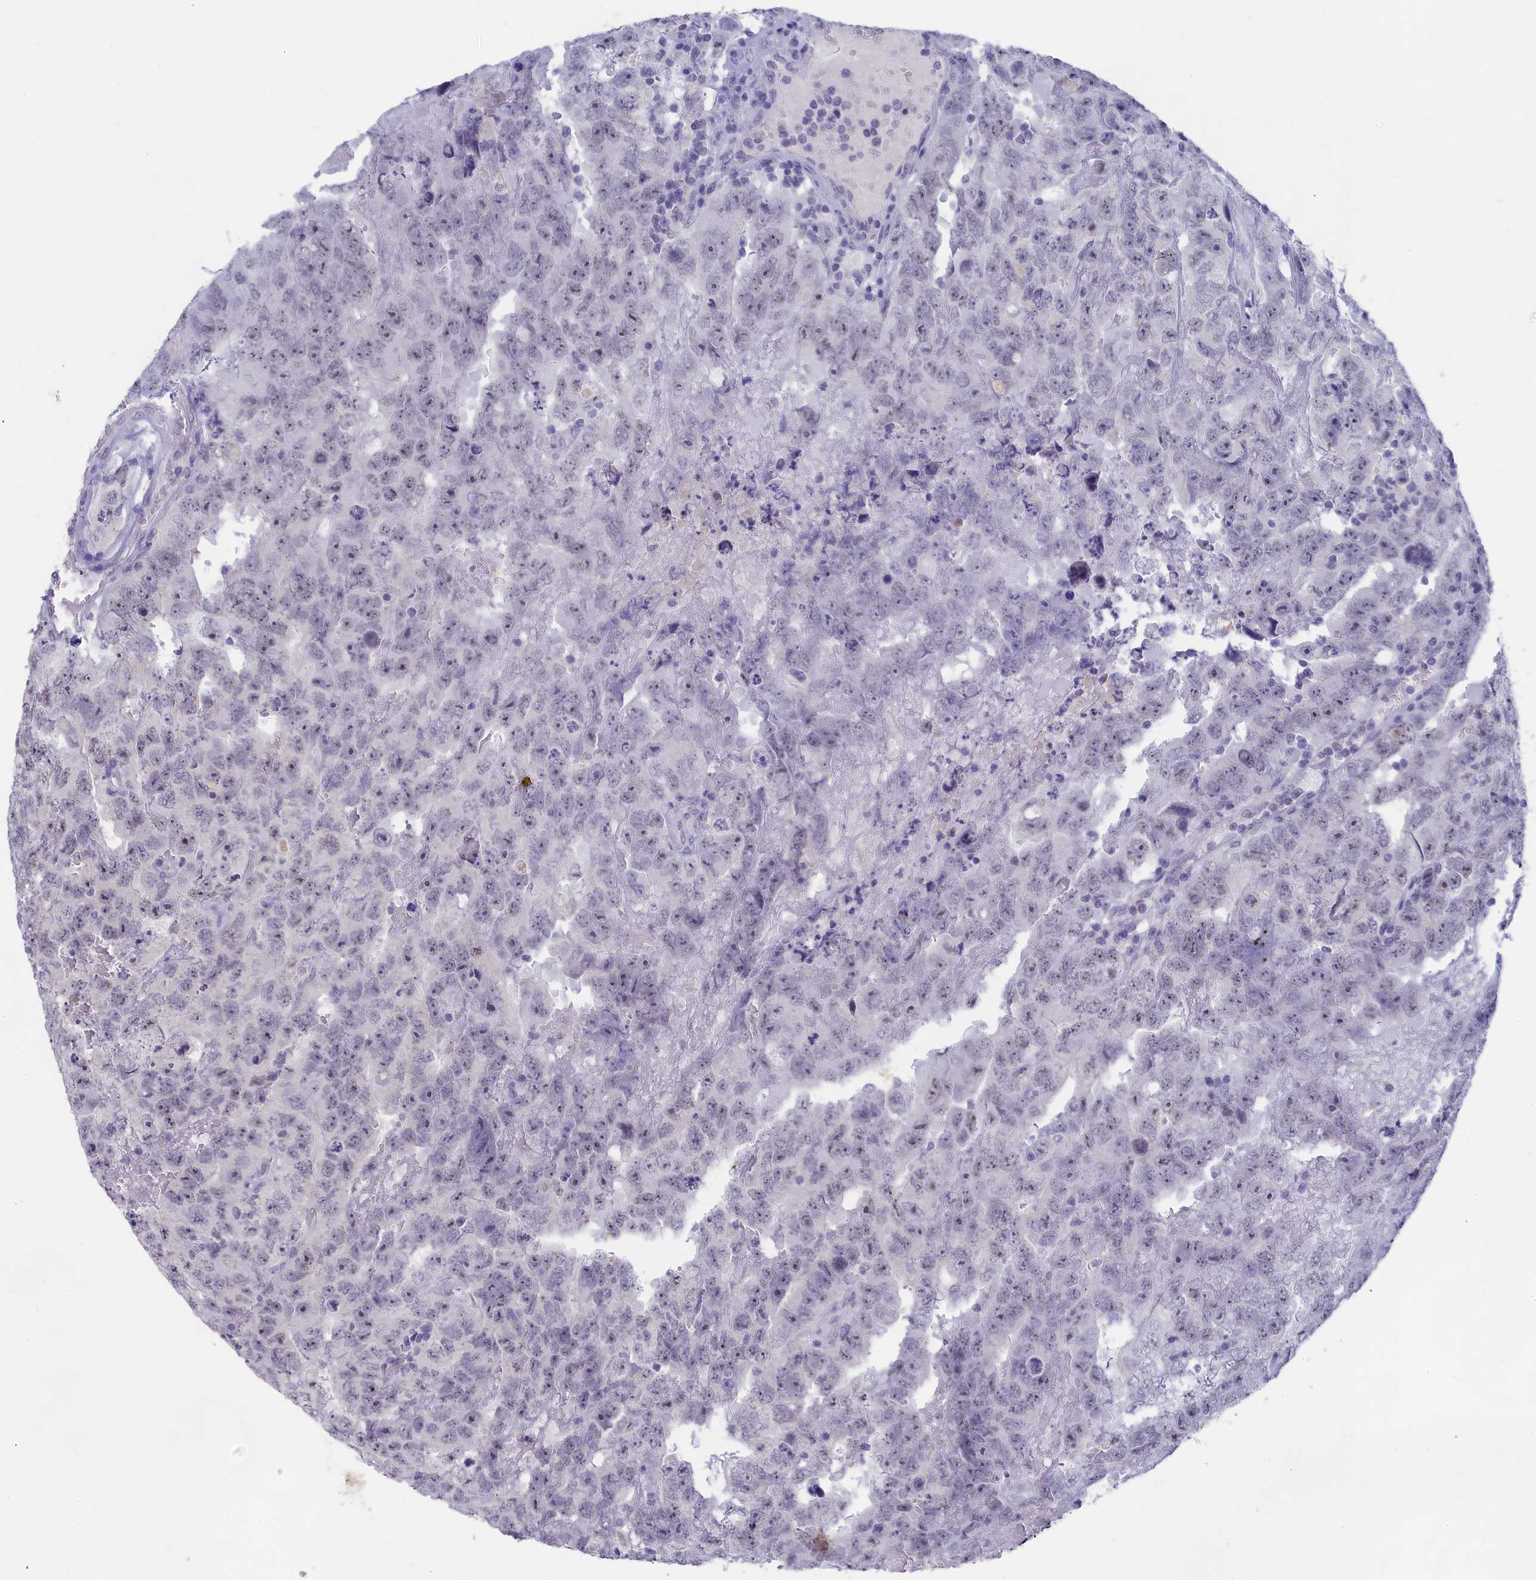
{"staining": {"intensity": "negative", "quantity": "none", "location": "none"}, "tissue": "testis cancer", "cell_type": "Tumor cells", "image_type": "cancer", "snomed": [{"axis": "morphology", "description": "Carcinoma, Embryonal, NOS"}, {"axis": "topography", "description": "Testis"}], "caption": "IHC of human testis cancer displays no expression in tumor cells.", "gene": "LRIF1", "patient": {"sex": "male", "age": 45}}